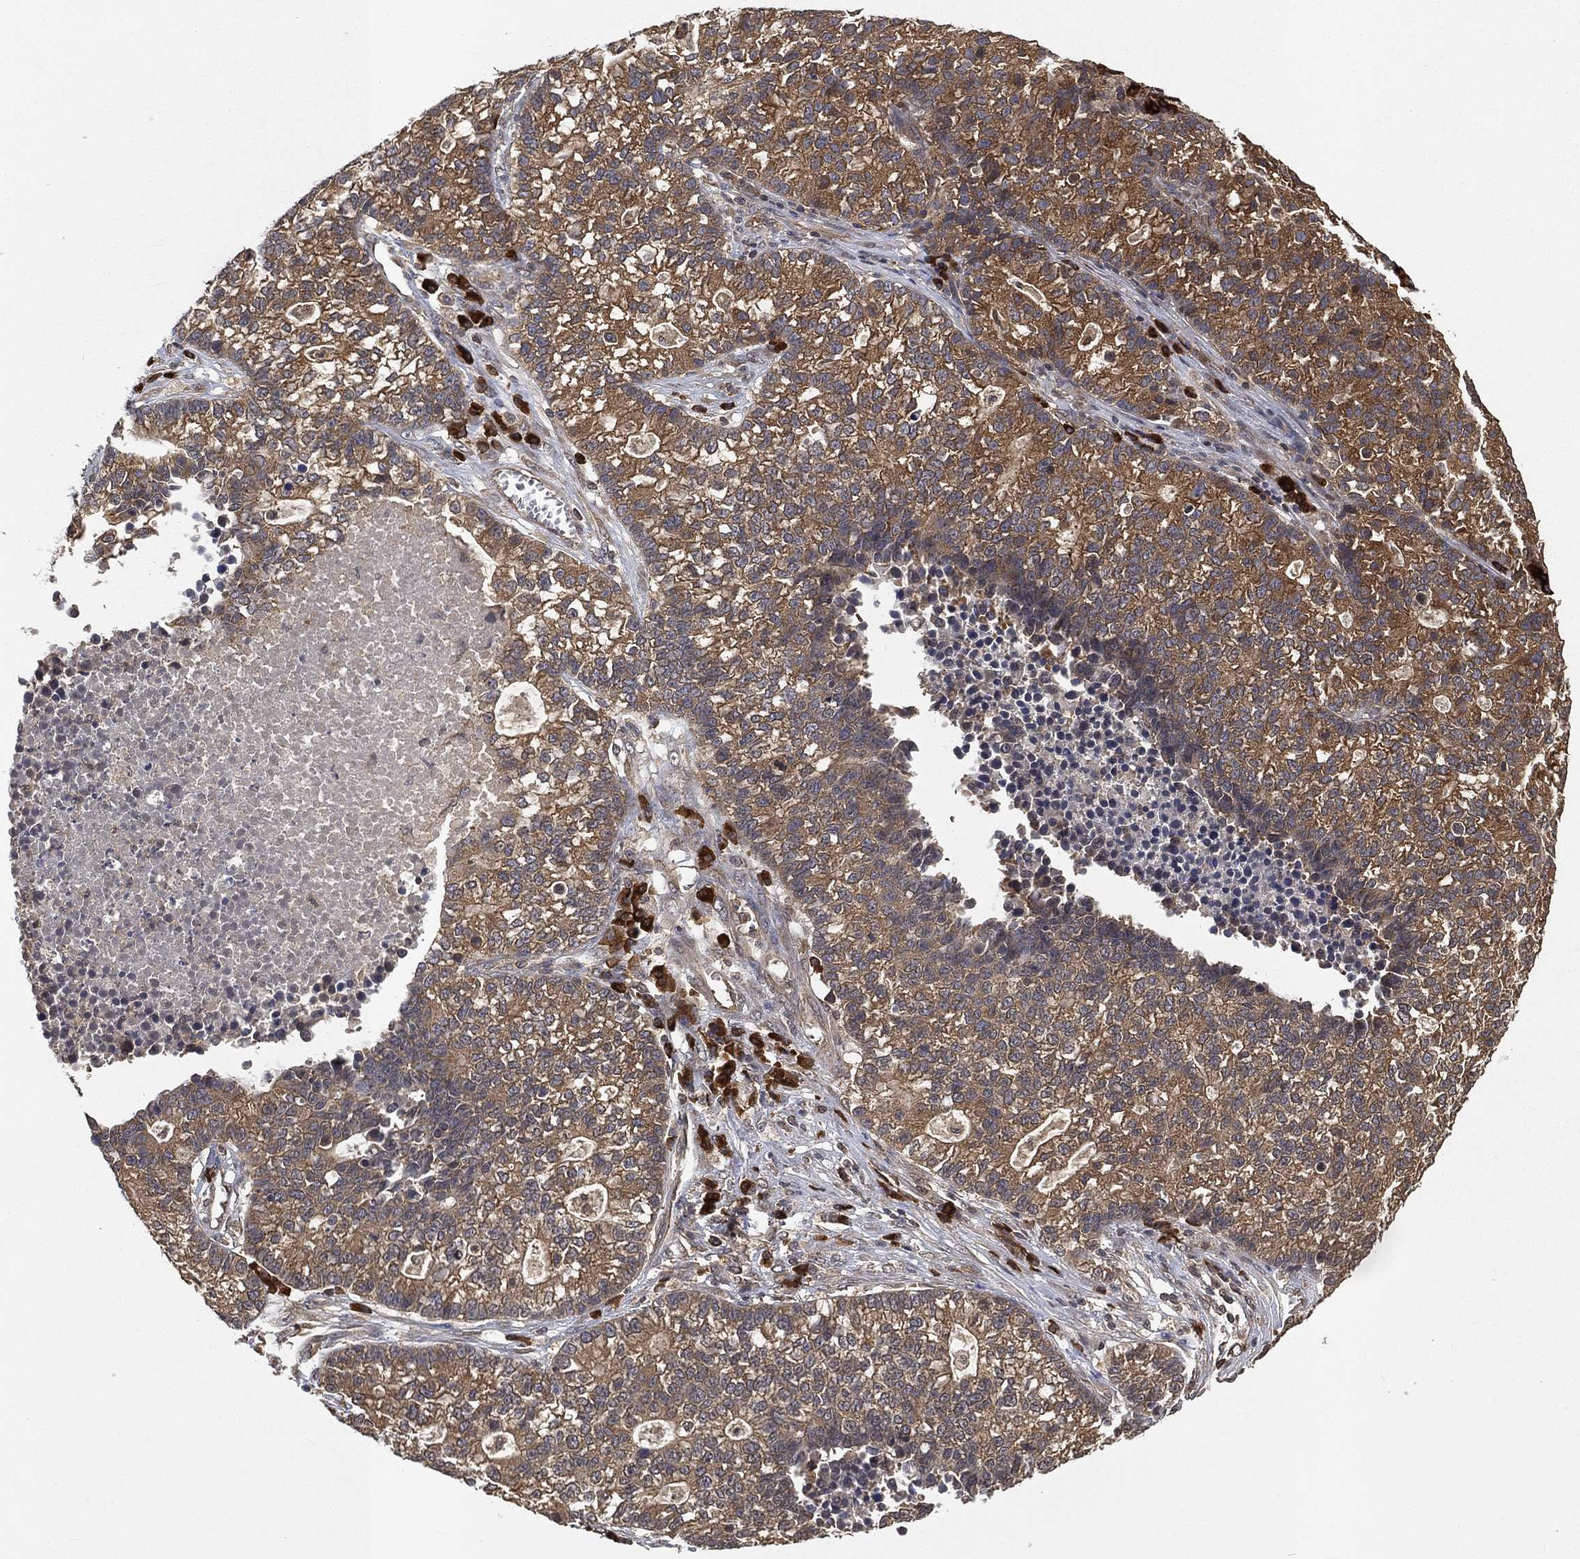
{"staining": {"intensity": "moderate", "quantity": "25%-75%", "location": "cytoplasmic/membranous"}, "tissue": "lung cancer", "cell_type": "Tumor cells", "image_type": "cancer", "snomed": [{"axis": "morphology", "description": "Adenocarcinoma, NOS"}, {"axis": "topography", "description": "Lung"}], "caption": "Lung adenocarcinoma stained with a brown dye exhibits moderate cytoplasmic/membranous positive positivity in approximately 25%-75% of tumor cells.", "gene": "UBA5", "patient": {"sex": "male", "age": 57}}